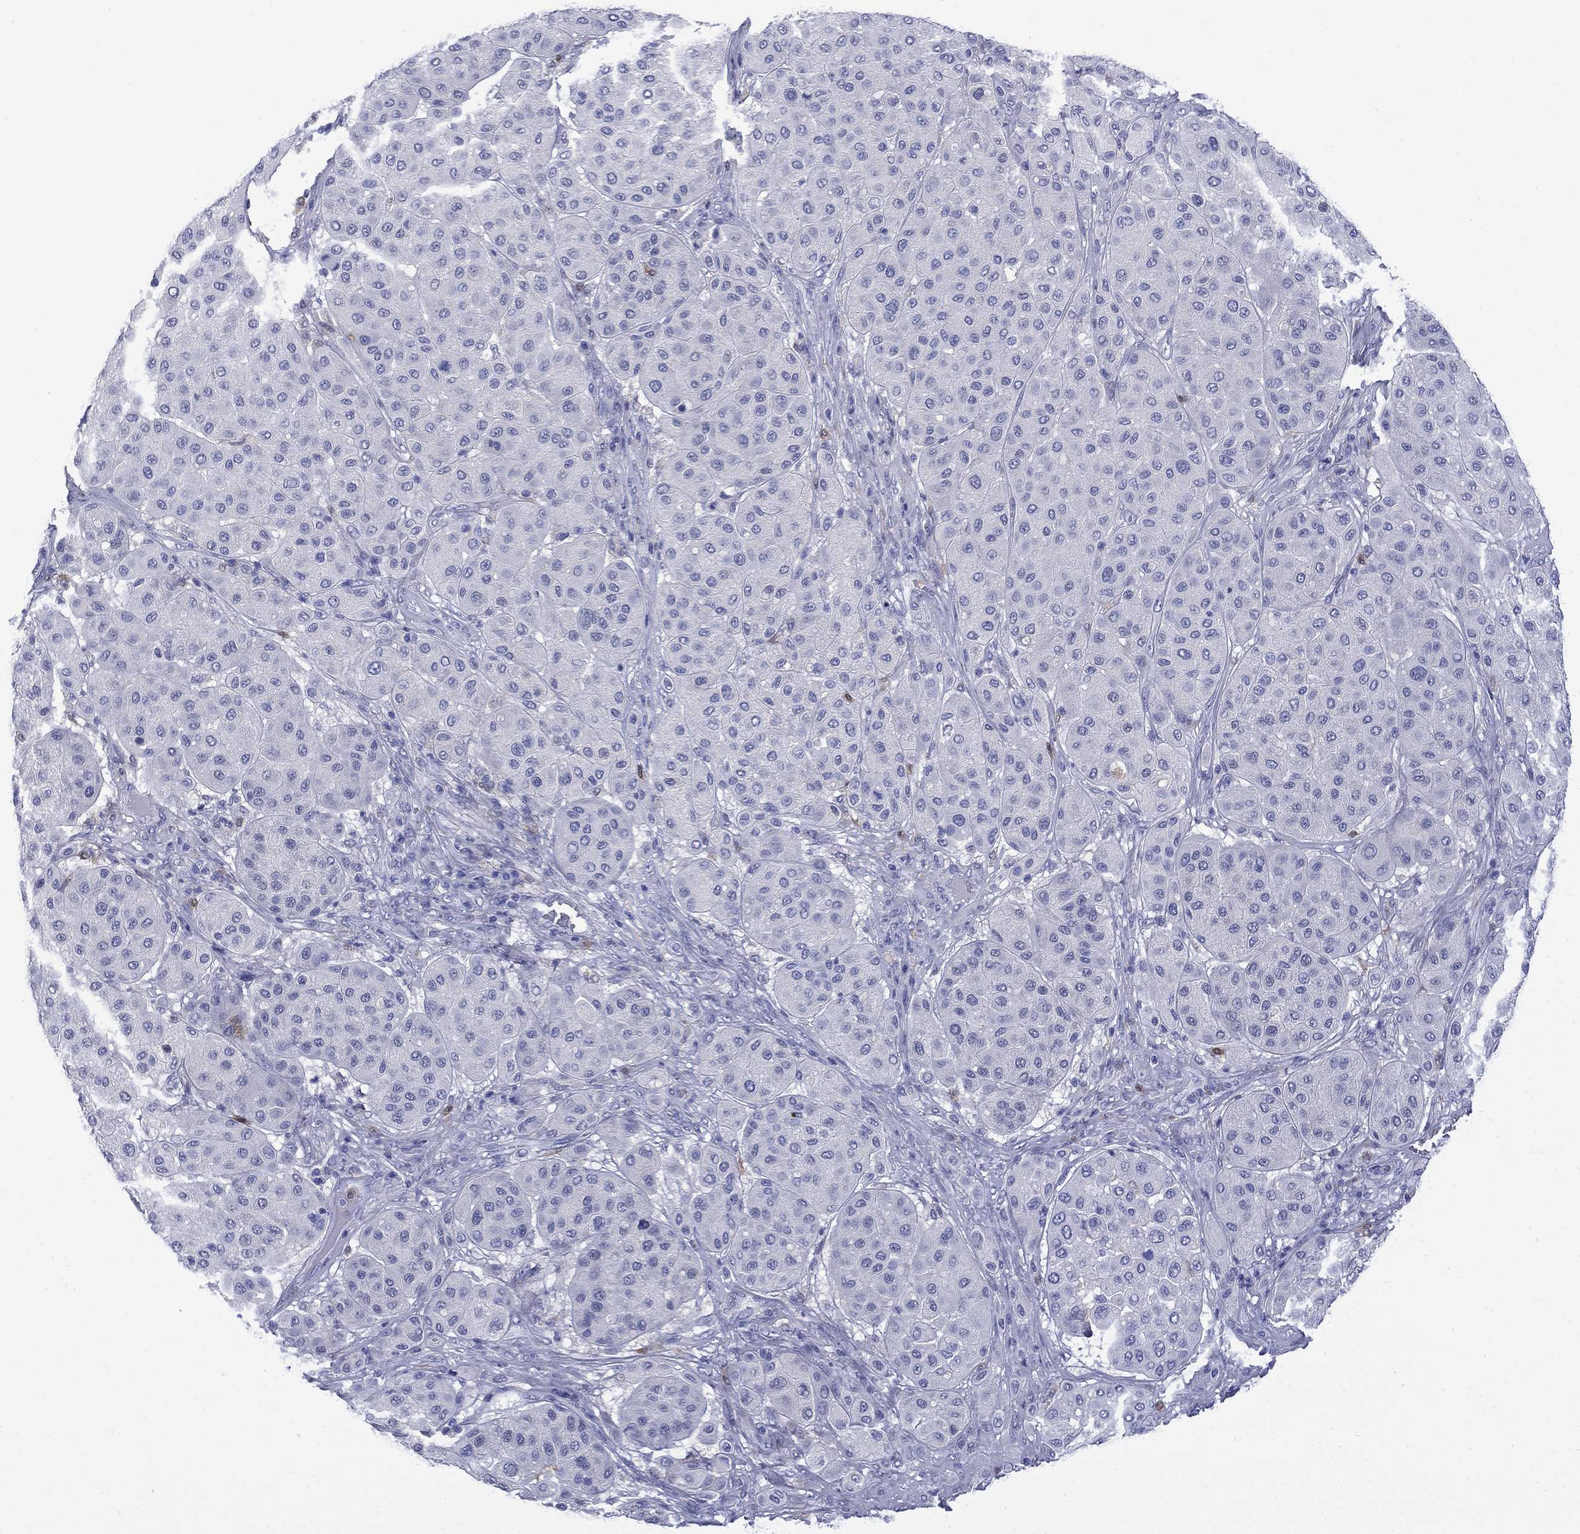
{"staining": {"intensity": "negative", "quantity": "none", "location": "none"}, "tissue": "melanoma", "cell_type": "Tumor cells", "image_type": "cancer", "snomed": [{"axis": "morphology", "description": "Malignant melanoma, Metastatic site"}, {"axis": "topography", "description": "Smooth muscle"}], "caption": "Immunohistochemistry (IHC) histopathology image of neoplastic tissue: melanoma stained with DAB shows no significant protein staining in tumor cells.", "gene": "SERPINB2", "patient": {"sex": "male", "age": 41}}